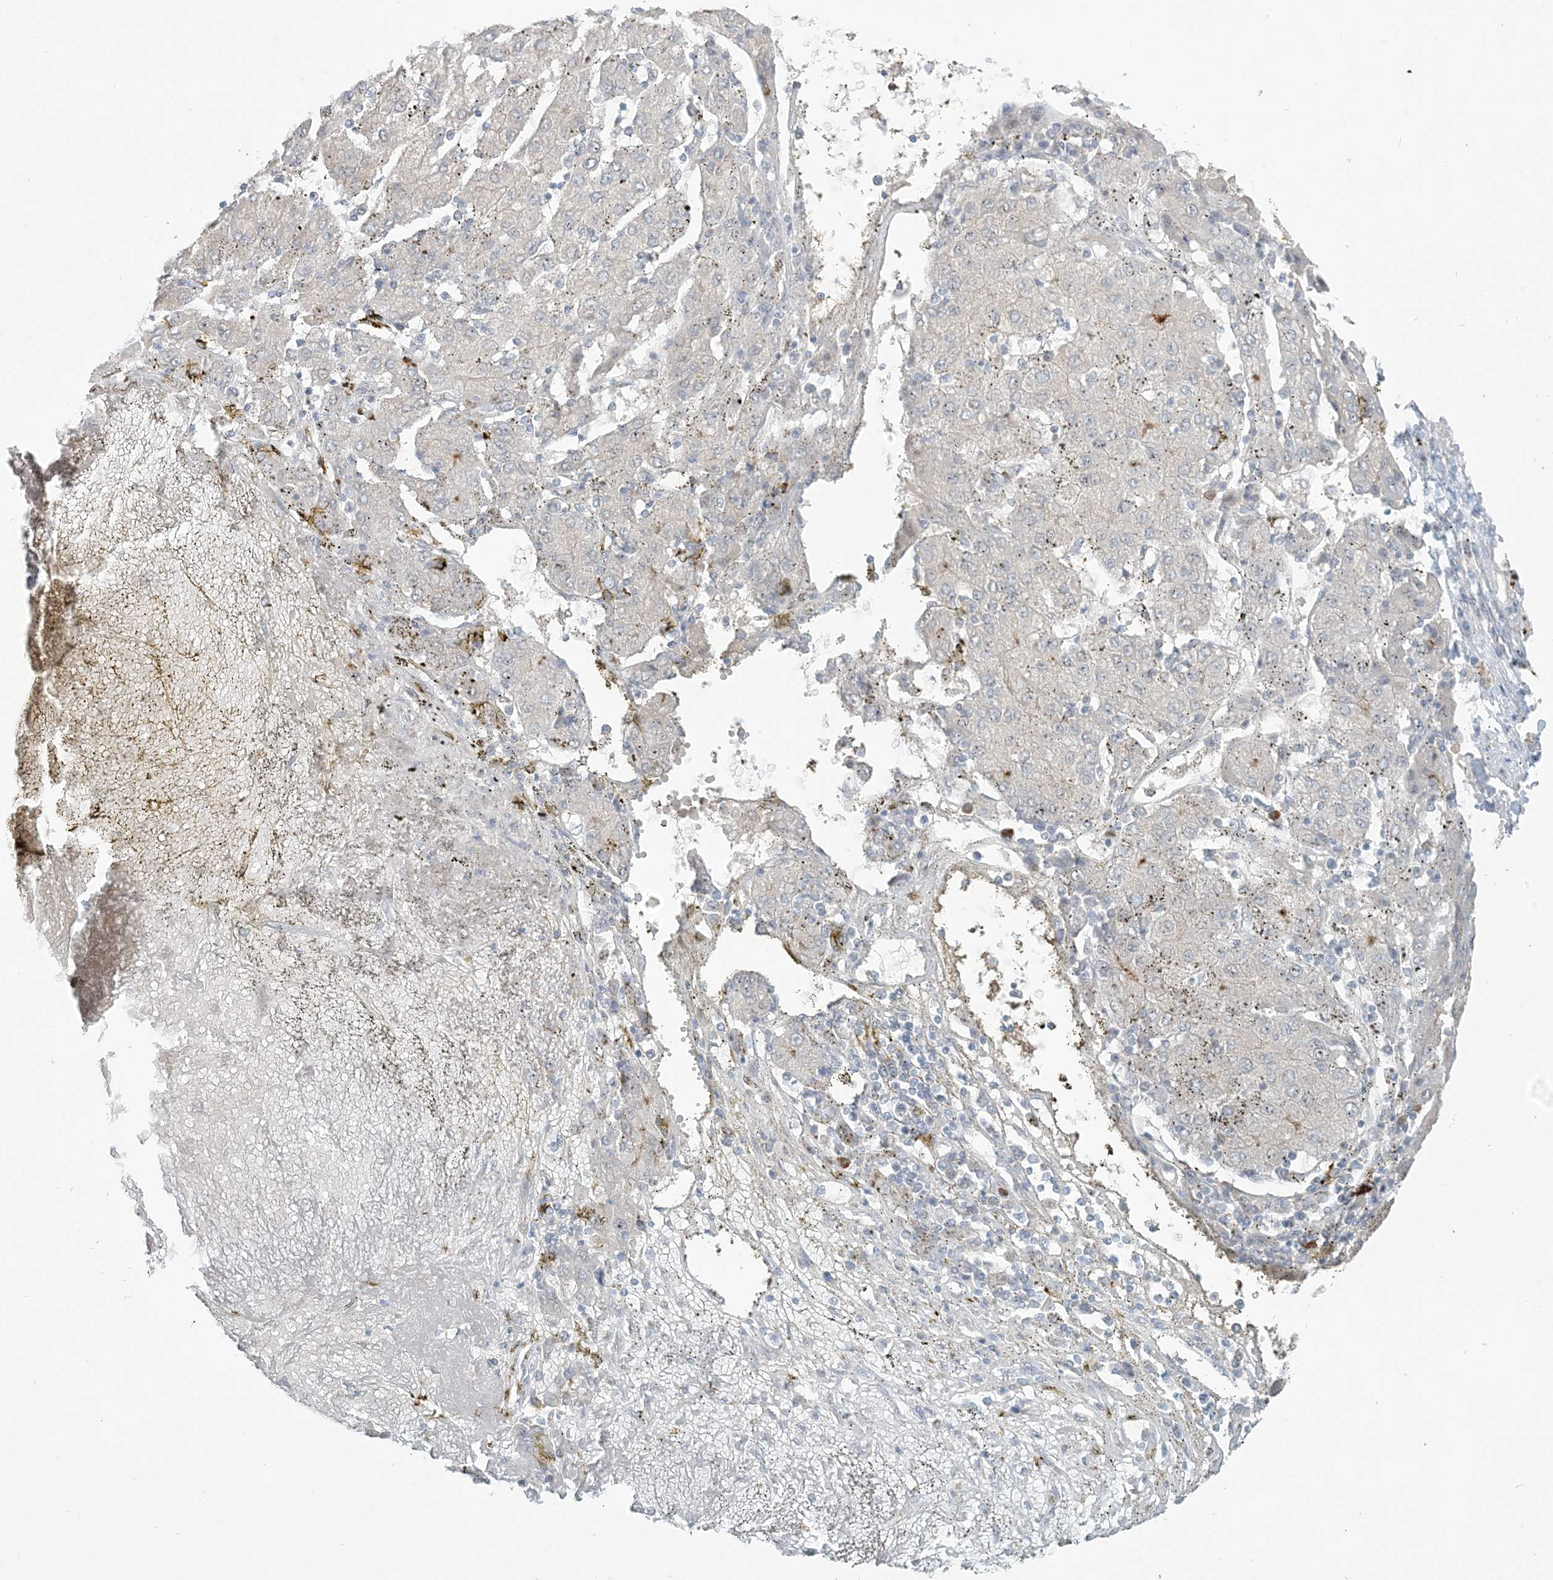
{"staining": {"intensity": "negative", "quantity": "none", "location": "none"}, "tissue": "liver cancer", "cell_type": "Tumor cells", "image_type": "cancer", "snomed": [{"axis": "morphology", "description": "Carcinoma, Hepatocellular, NOS"}, {"axis": "topography", "description": "Liver"}], "caption": "An immunohistochemistry (IHC) image of liver hepatocellular carcinoma is shown. There is no staining in tumor cells of liver hepatocellular carcinoma.", "gene": "SCML1", "patient": {"sex": "male", "age": 72}}